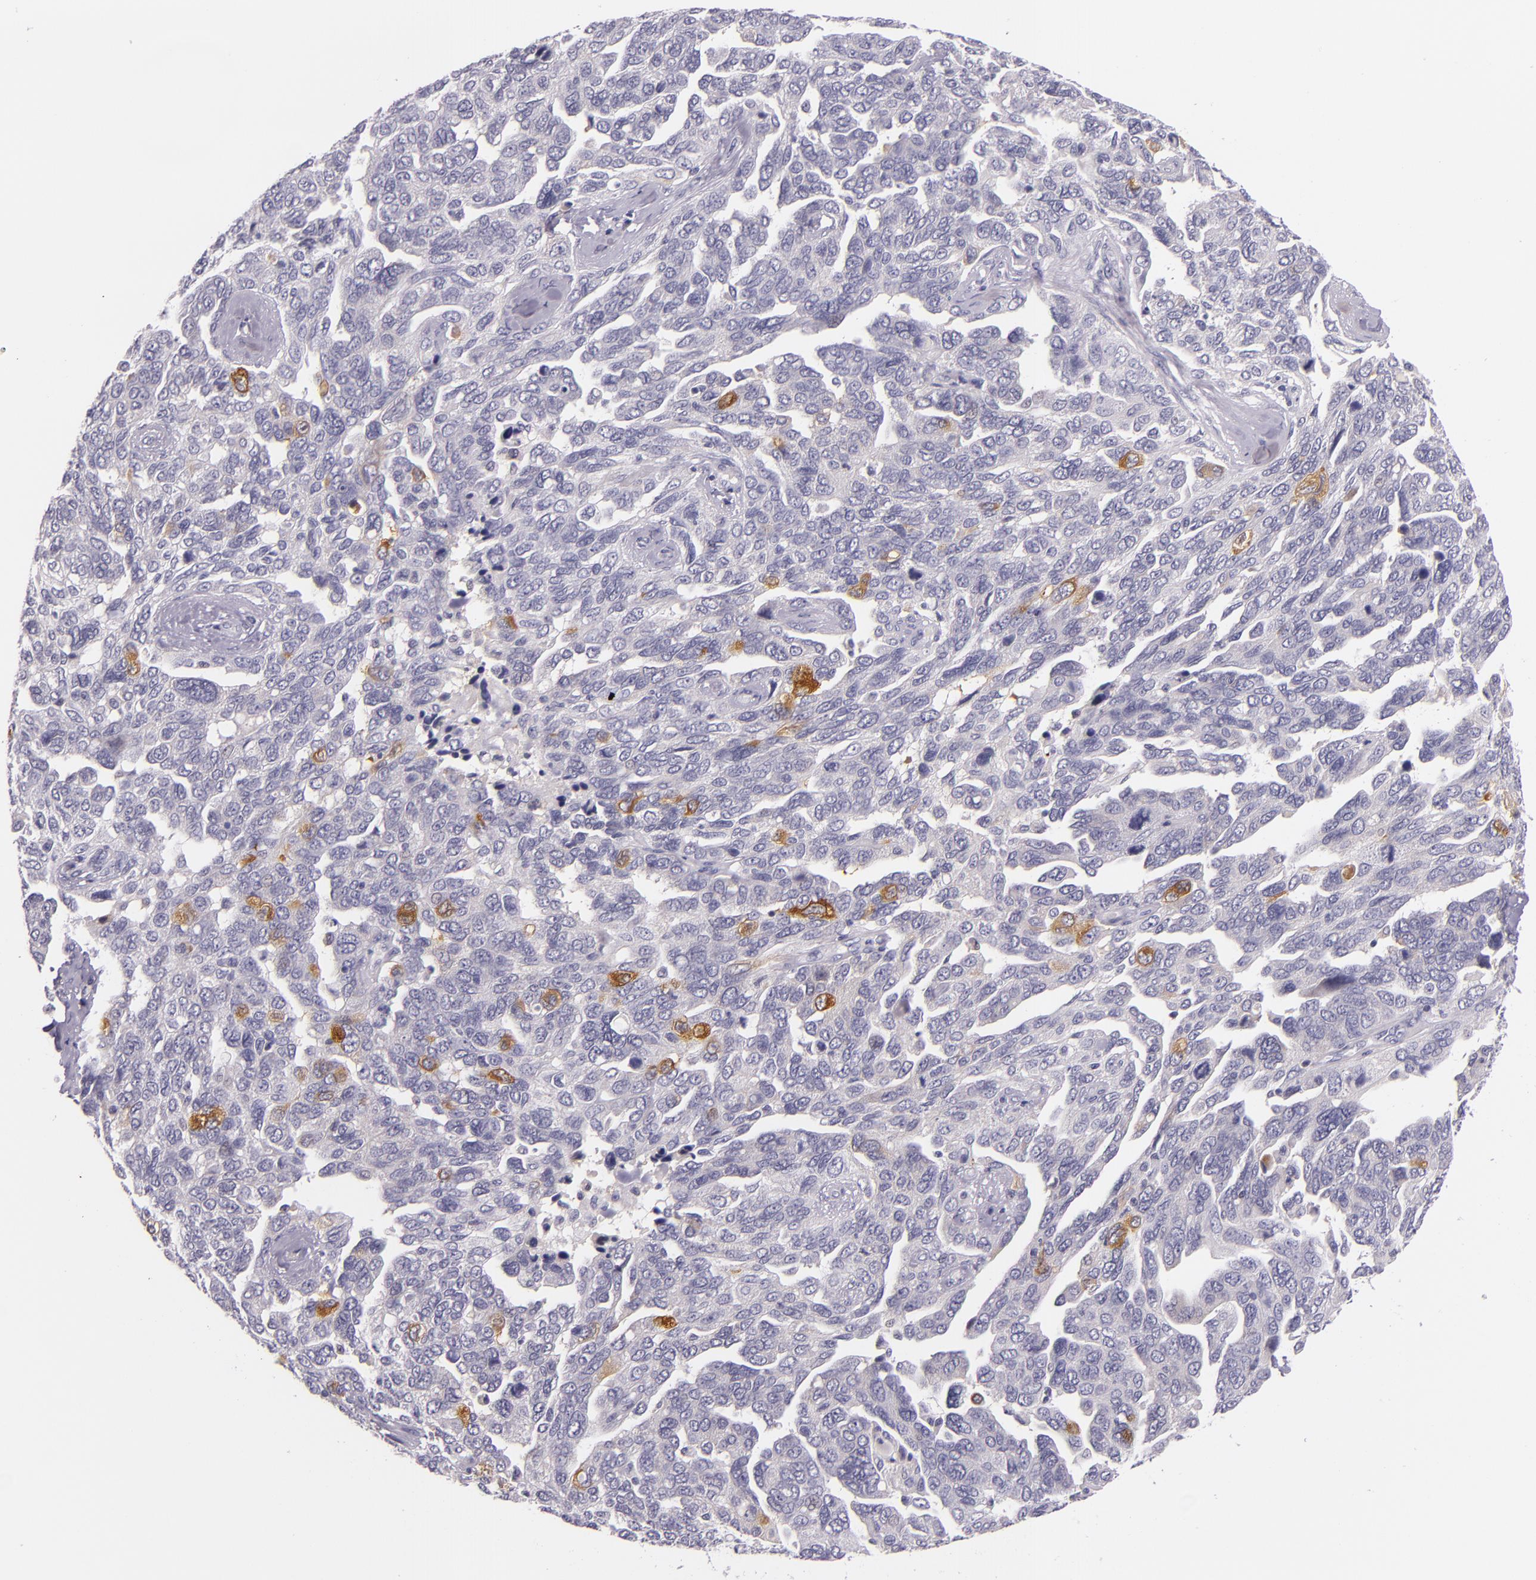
{"staining": {"intensity": "moderate", "quantity": "<25%", "location": "cytoplasmic/membranous"}, "tissue": "ovarian cancer", "cell_type": "Tumor cells", "image_type": "cancer", "snomed": [{"axis": "morphology", "description": "Cystadenocarcinoma, serous, NOS"}, {"axis": "topography", "description": "Ovary"}], "caption": "Human ovarian cancer (serous cystadenocarcinoma) stained for a protein (brown) reveals moderate cytoplasmic/membranous positive expression in about <25% of tumor cells.", "gene": "HSP90AA1", "patient": {"sex": "female", "age": 64}}